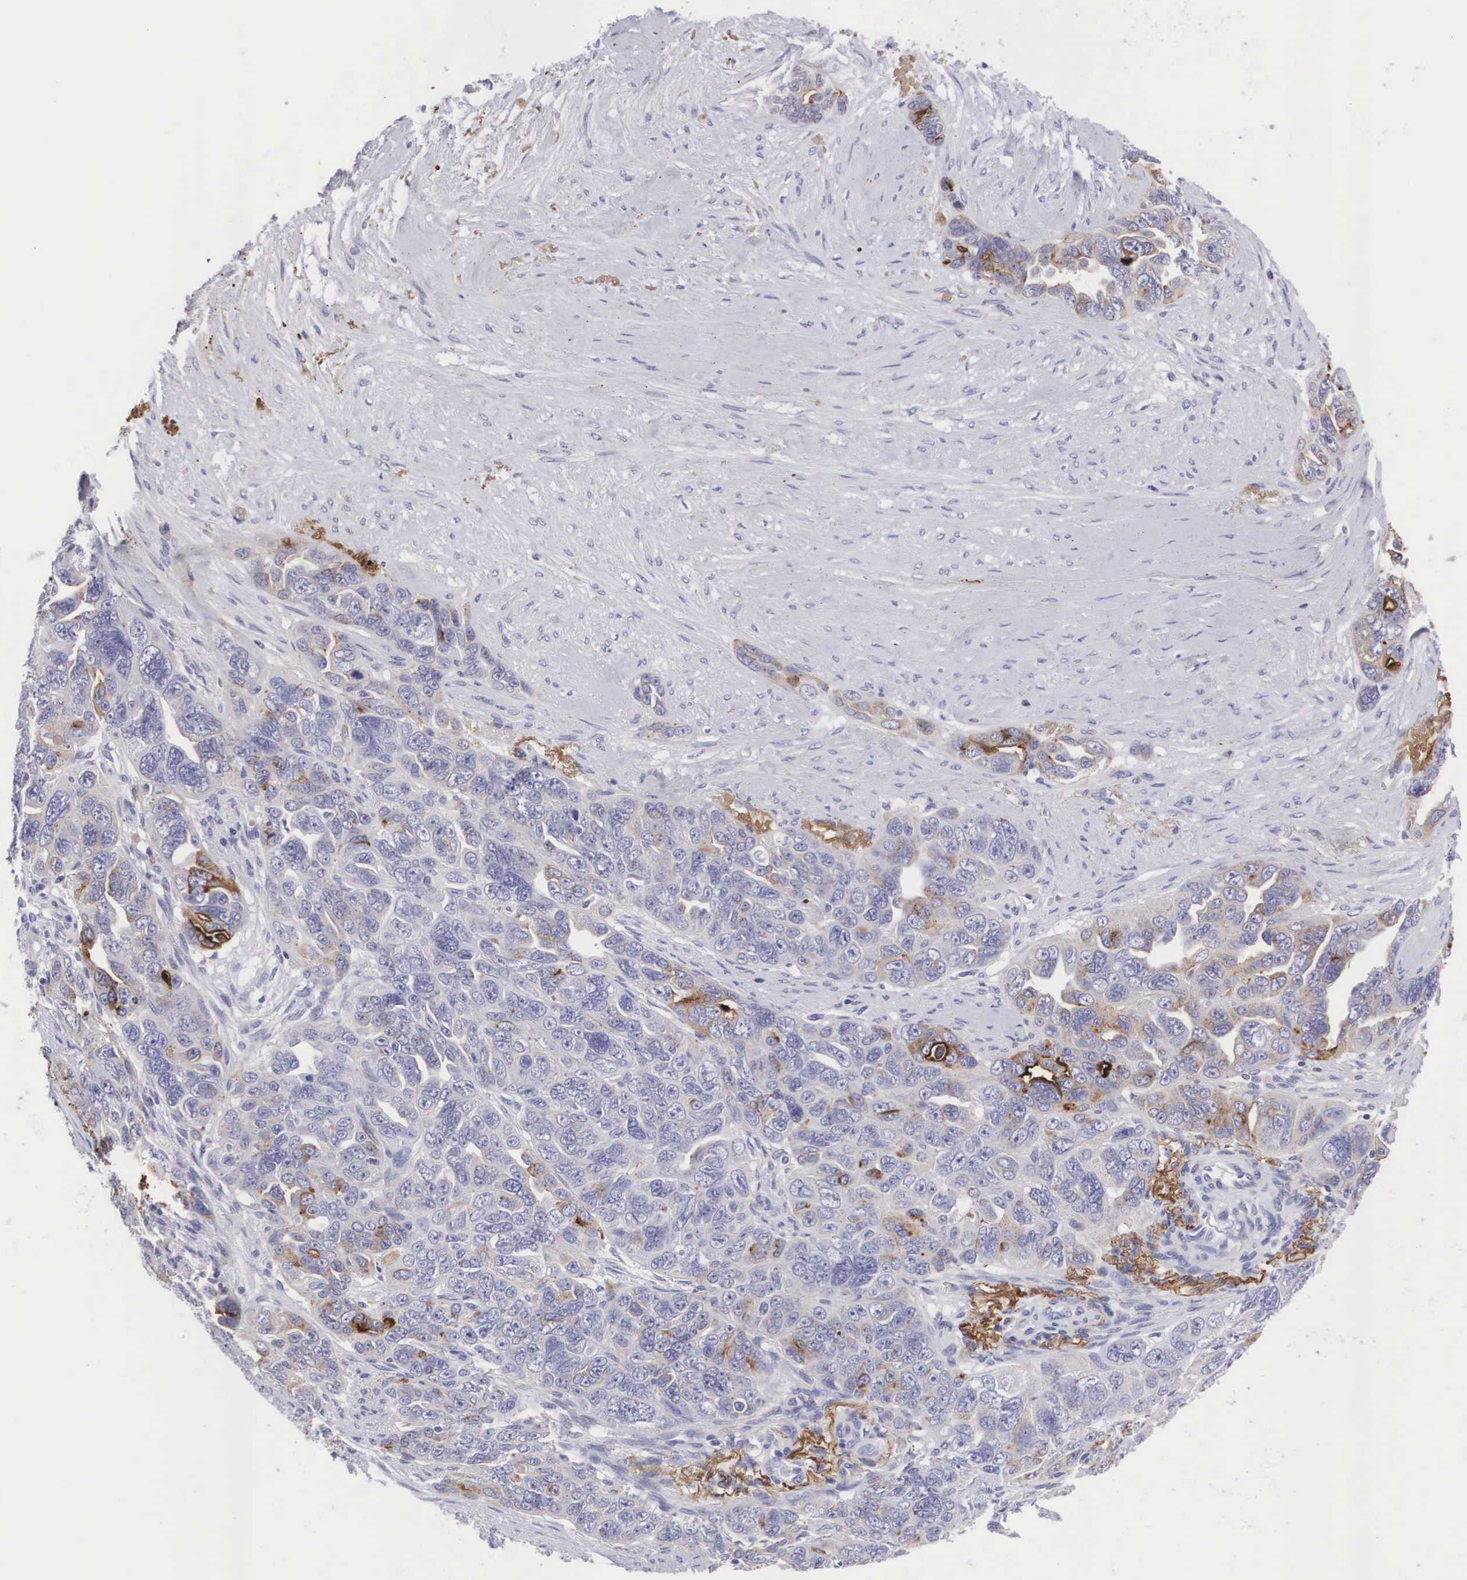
{"staining": {"intensity": "moderate", "quantity": "<25%", "location": "cytoplasmic/membranous"}, "tissue": "ovarian cancer", "cell_type": "Tumor cells", "image_type": "cancer", "snomed": [{"axis": "morphology", "description": "Cystadenocarcinoma, serous, NOS"}, {"axis": "topography", "description": "Ovary"}], "caption": "An image showing moderate cytoplasmic/membranous expression in approximately <25% of tumor cells in serous cystadenocarcinoma (ovarian), as visualized by brown immunohistochemical staining.", "gene": "CLU", "patient": {"sex": "female", "age": 63}}